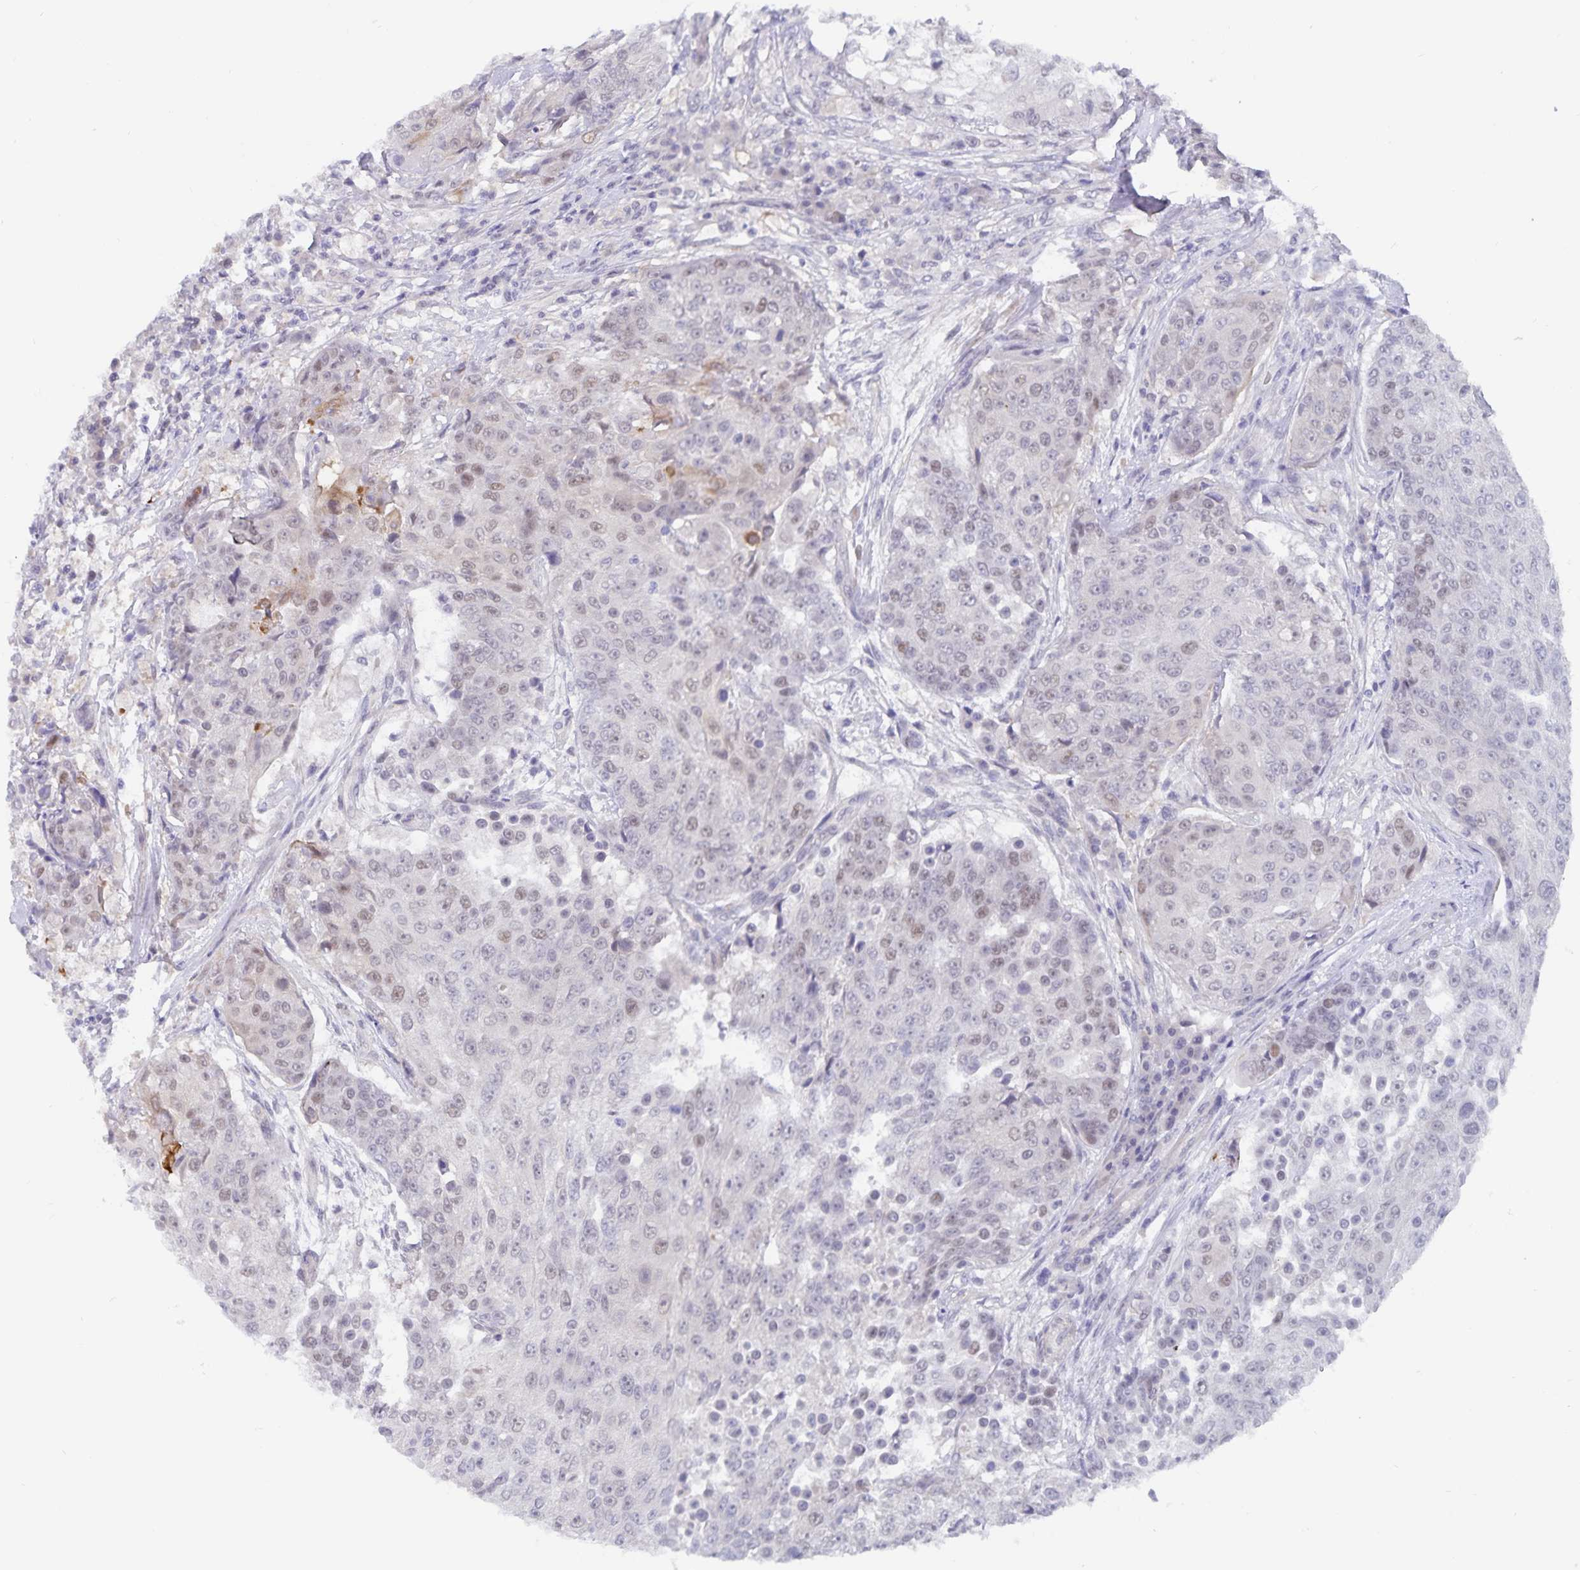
{"staining": {"intensity": "weak", "quantity": "<25%", "location": "nuclear"}, "tissue": "urothelial cancer", "cell_type": "Tumor cells", "image_type": "cancer", "snomed": [{"axis": "morphology", "description": "Urothelial carcinoma, High grade"}, {"axis": "topography", "description": "Urinary bladder"}], "caption": "High-grade urothelial carcinoma was stained to show a protein in brown. There is no significant expression in tumor cells.", "gene": "BAG6", "patient": {"sex": "female", "age": 63}}